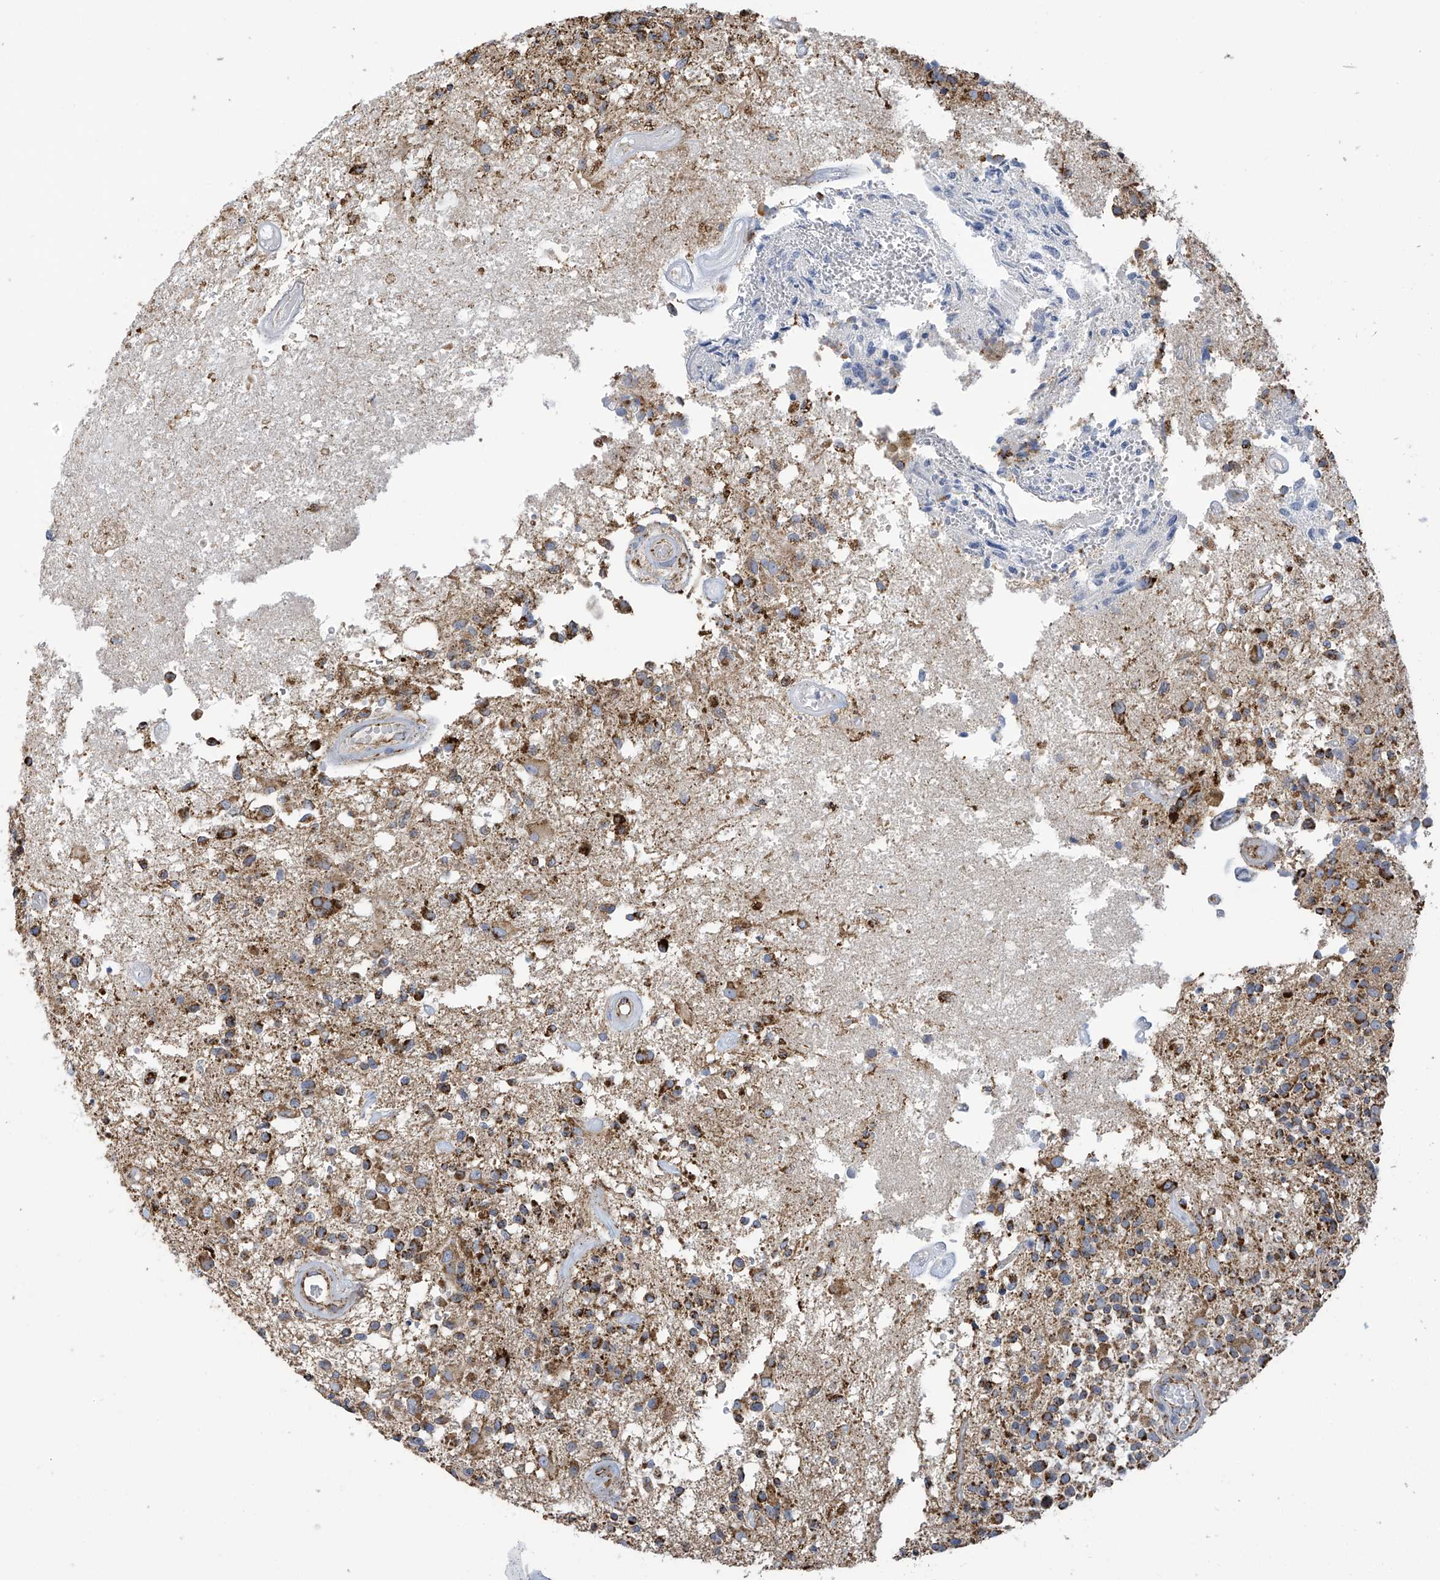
{"staining": {"intensity": "moderate", "quantity": ">75%", "location": "cytoplasmic/membranous"}, "tissue": "glioma", "cell_type": "Tumor cells", "image_type": "cancer", "snomed": [{"axis": "morphology", "description": "Glioma, malignant, High grade"}, {"axis": "morphology", "description": "Glioblastoma, NOS"}, {"axis": "topography", "description": "Brain"}], "caption": "The image reveals a brown stain indicating the presence of a protein in the cytoplasmic/membranous of tumor cells in glioma.", "gene": "PNPT1", "patient": {"sex": "male", "age": 60}}